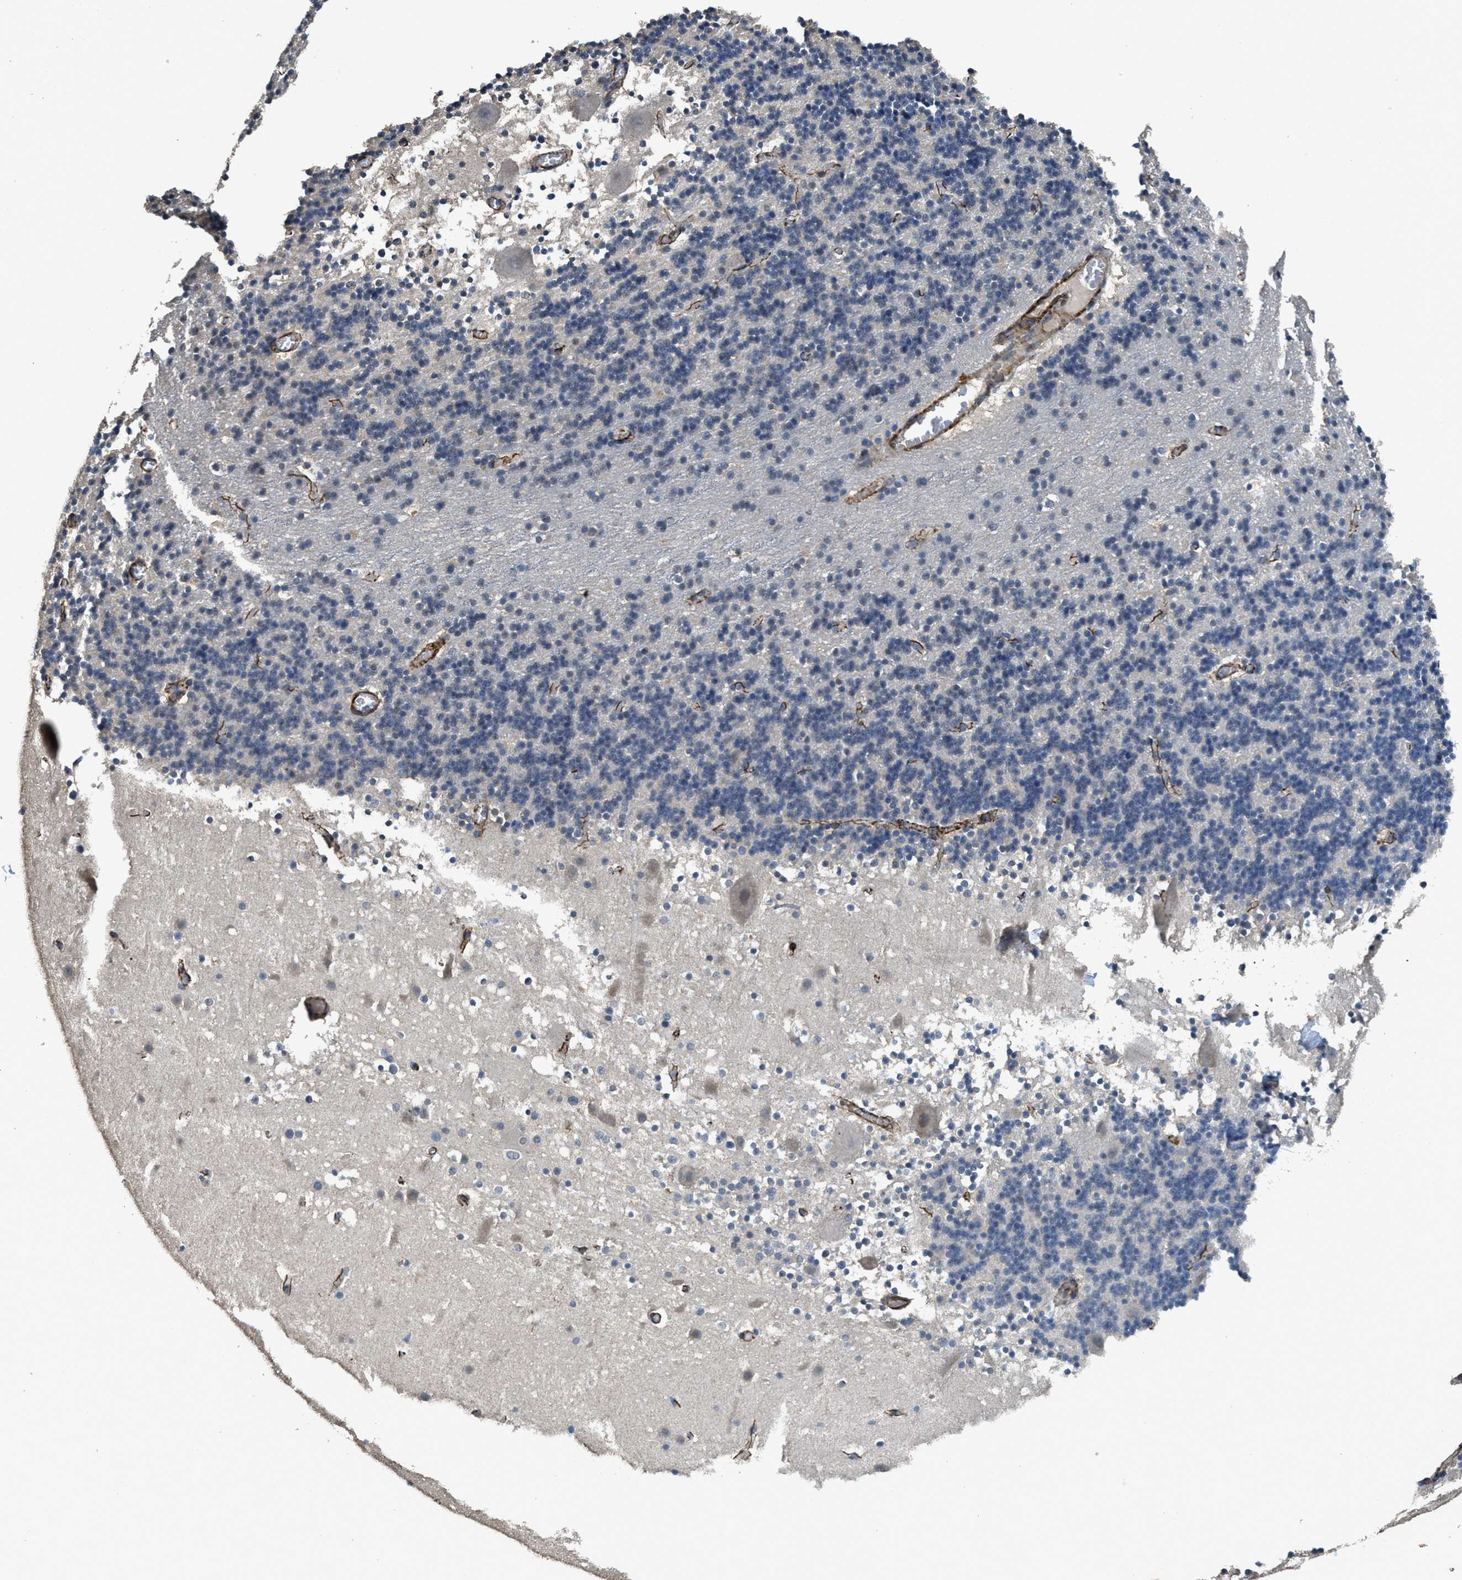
{"staining": {"intensity": "negative", "quantity": "none", "location": "none"}, "tissue": "cerebellum", "cell_type": "Cells in granular layer", "image_type": "normal", "snomed": [{"axis": "morphology", "description": "Normal tissue, NOS"}, {"axis": "topography", "description": "Cerebellum"}], "caption": "Immunohistochemistry micrograph of unremarkable cerebellum stained for a protein (brown), which demonstrates no expression in cells in granular layer. Nuclei are stained in blue.", "gene": "SYNM", "patient": {"sex": "male", "age": 45}}